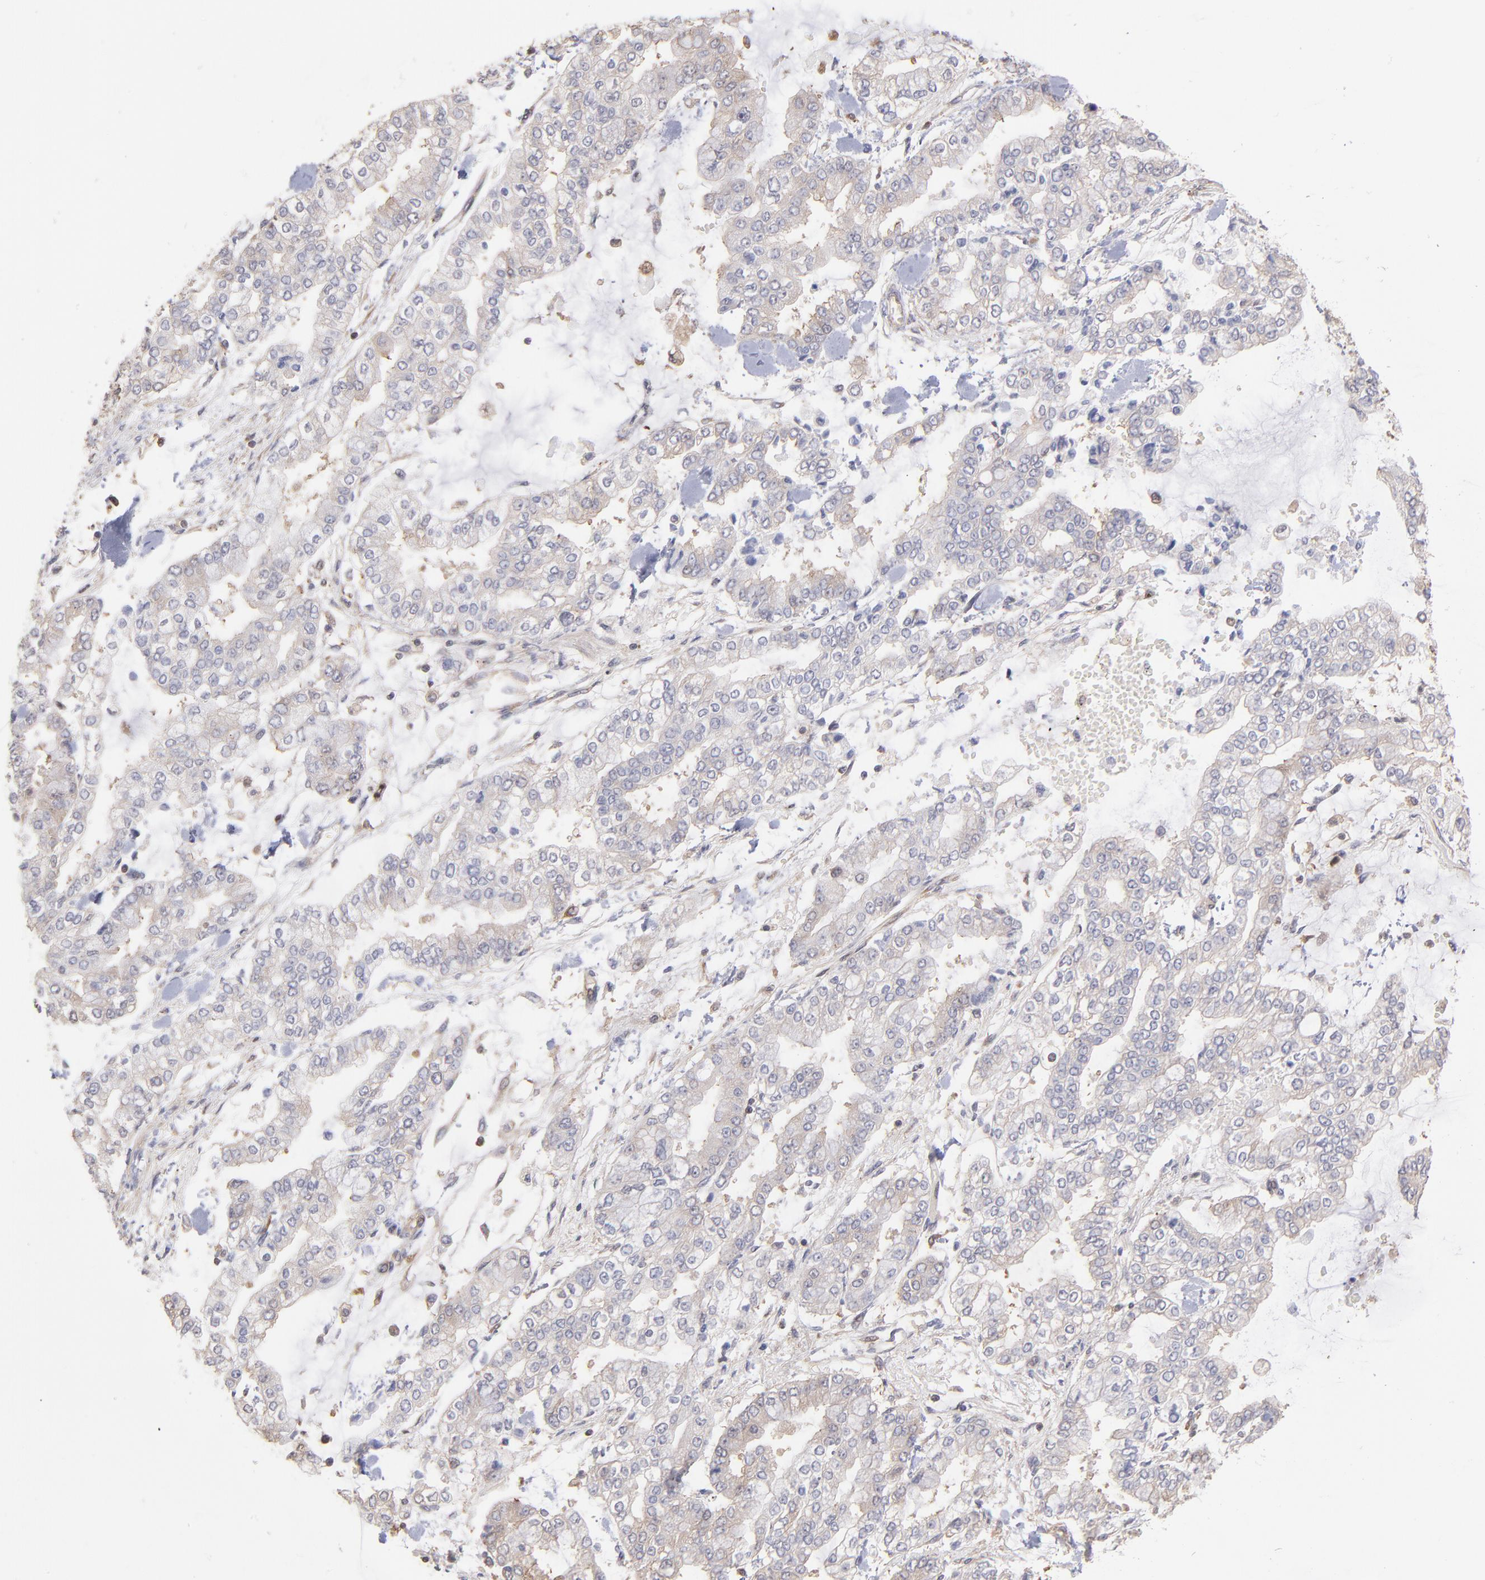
{"staining": {"intensity": "moderate", "quantity": ">75%", "location": "cytoplasmic/membranous"}, "tissue": "stomach cancer", "cell_type": "Tumor cells", "image_type": "cancer", "snomed": [{"axis": "morphology", "description": "Normal tissue, NOS"}, {"axis": "morphology", "description": "Adenocarcinoma, NOS"}, {"axis": "topography", "description": "Stomach, upper"}, {"axis": "topography", "description": "Stomach"}], "caption": "Immunohistochemistry (IHC) of human stomach cancer demonstrates medium levels of moderate cytoplasmic/membranous staining in about >75% of tumor cells. Nuclei are stained in blue.", "gene": "MAPRE1", "patient": {"sex": "male", "age": 76}}